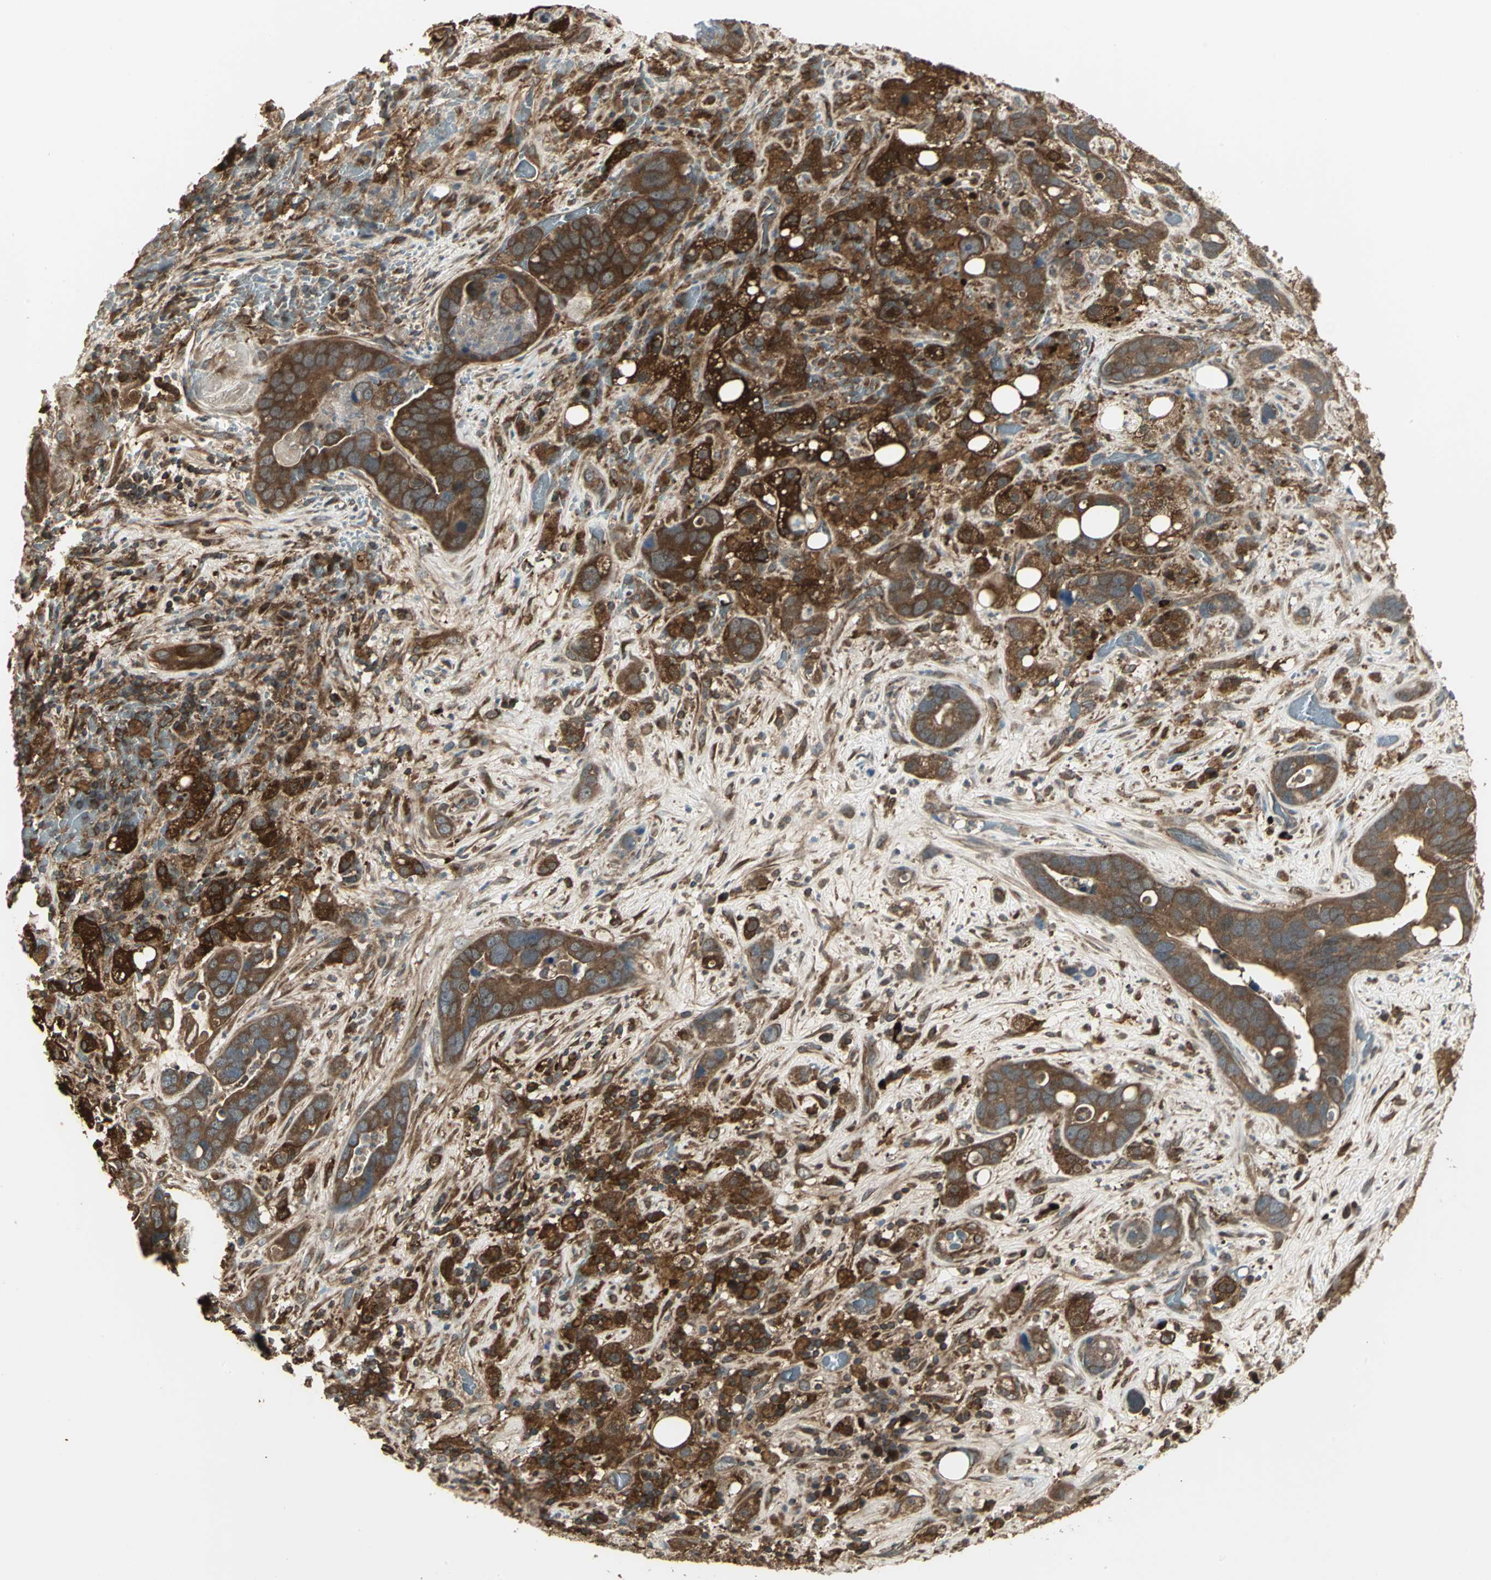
{"staining": {"intensity": "strong", "quantity": ">75%", "location": "cytoplasmic/membranous"}, "tissue": "liver cancer", "cell_type": "Tumor cells", "image_type": "cancer", "snomed": [{"axis": "morphology", "description": "Cholangiocarcinoma"}, {"axis": "topography", "description": "Liver"}], "caption": "Protein analysis of liver cancer tissue exhibits strong cytoplasmic/membranous staining in approximately >75% of tumor cells.", "gene": "PRXL2B", "patient": {"sex": "female", "age": 65}}